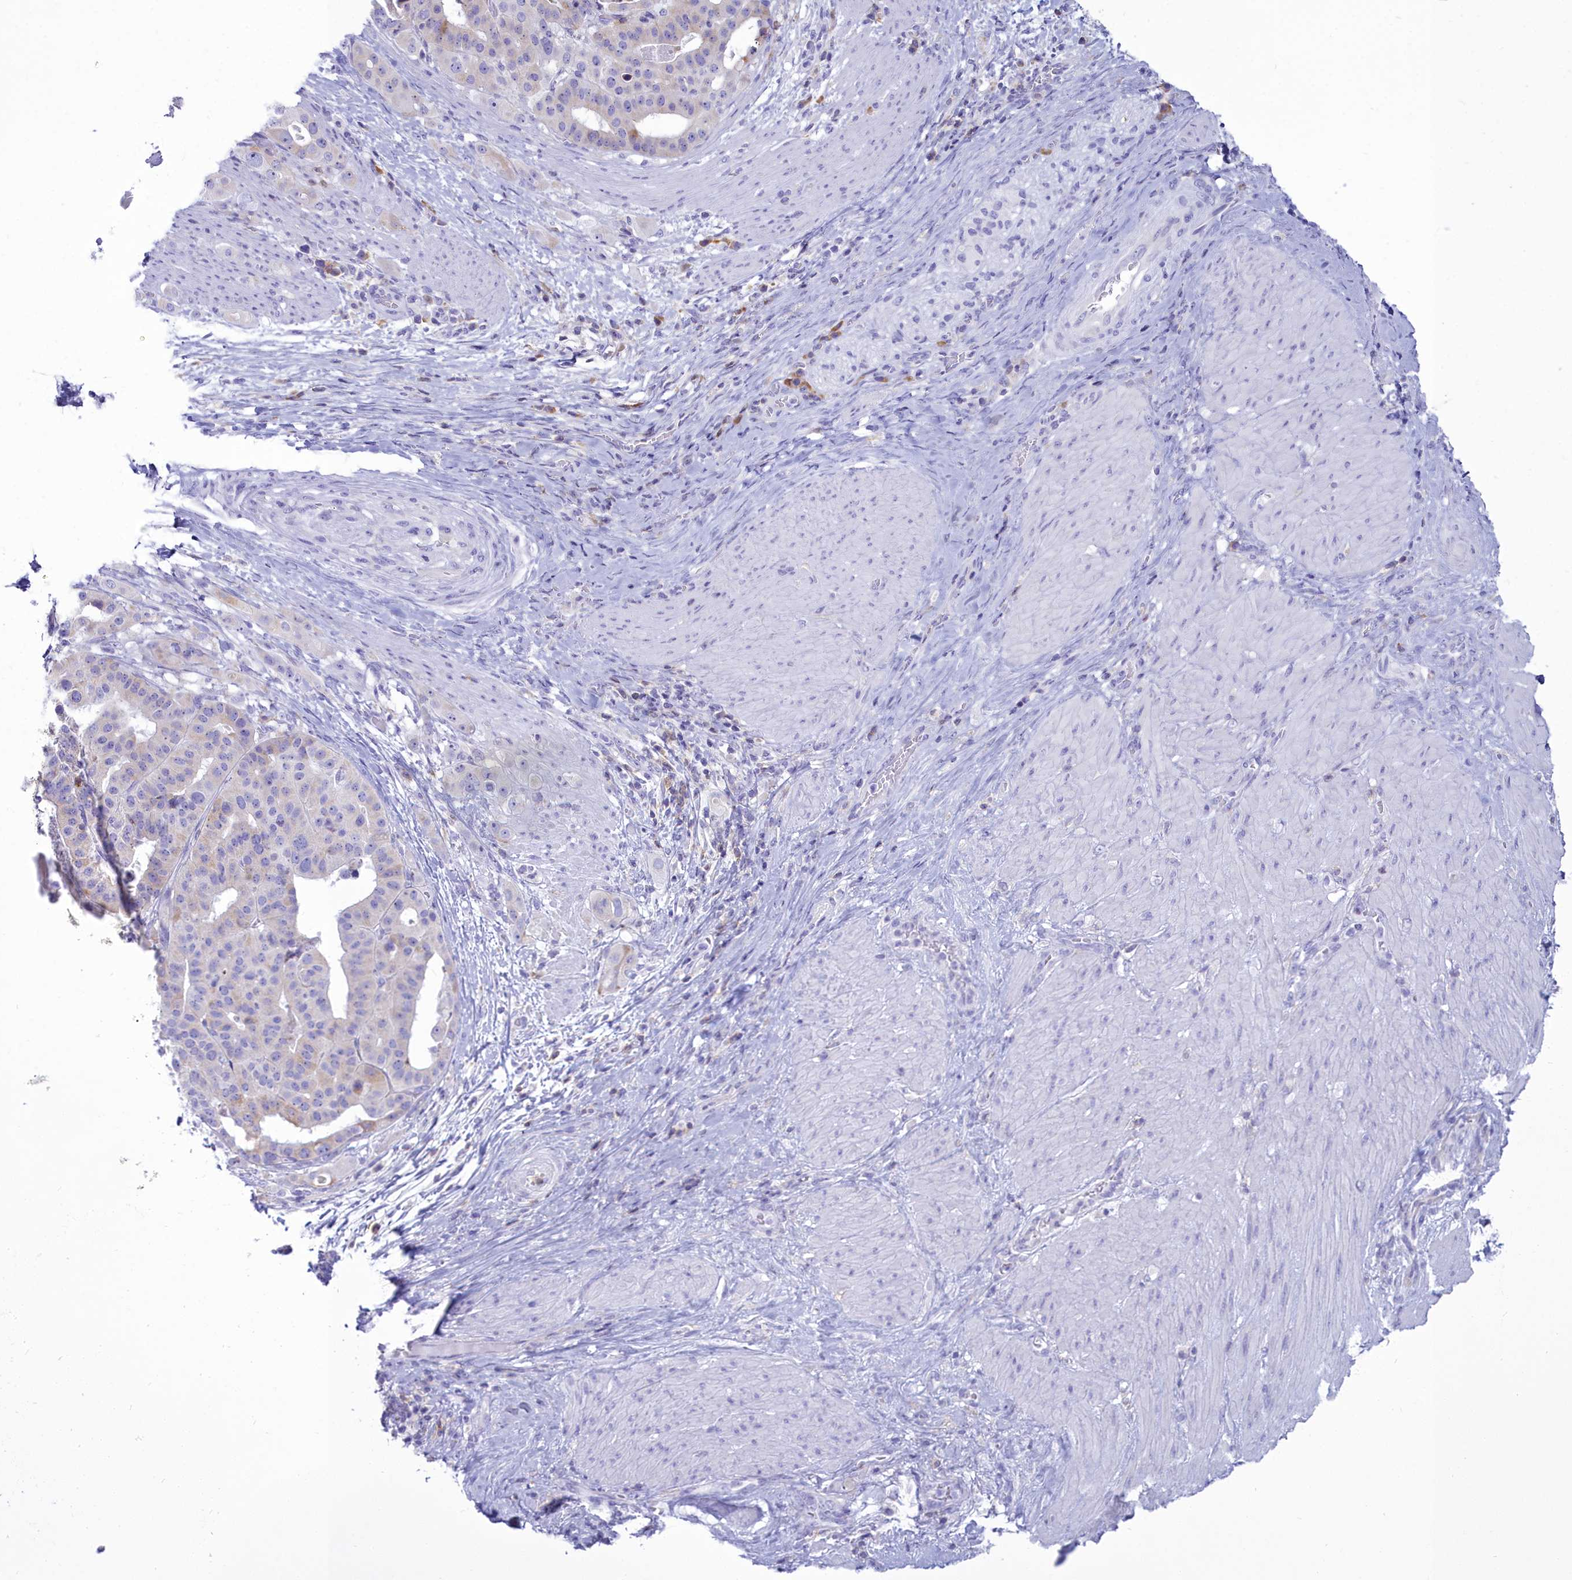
{"staining": {"intensity": "weak", "quantity": "<25%", "location": "cytoplasmic/membranous"}, "tissue": "stomach cancer", "cell_type": "Tumor cells", "image_type": "cancer", "snomed": [{"axis": "morphology", "description": "Adenocarcinoma, NOS"}, {"axis": "topography", "description": "Stomach"}], "caption": "This is an immunohistochemistry (IHC) photomicrograph of stomach cancer. There is no expression in tumor cells.", "gene": "CD5", "patient": {"sex": "male", "age": 48}}